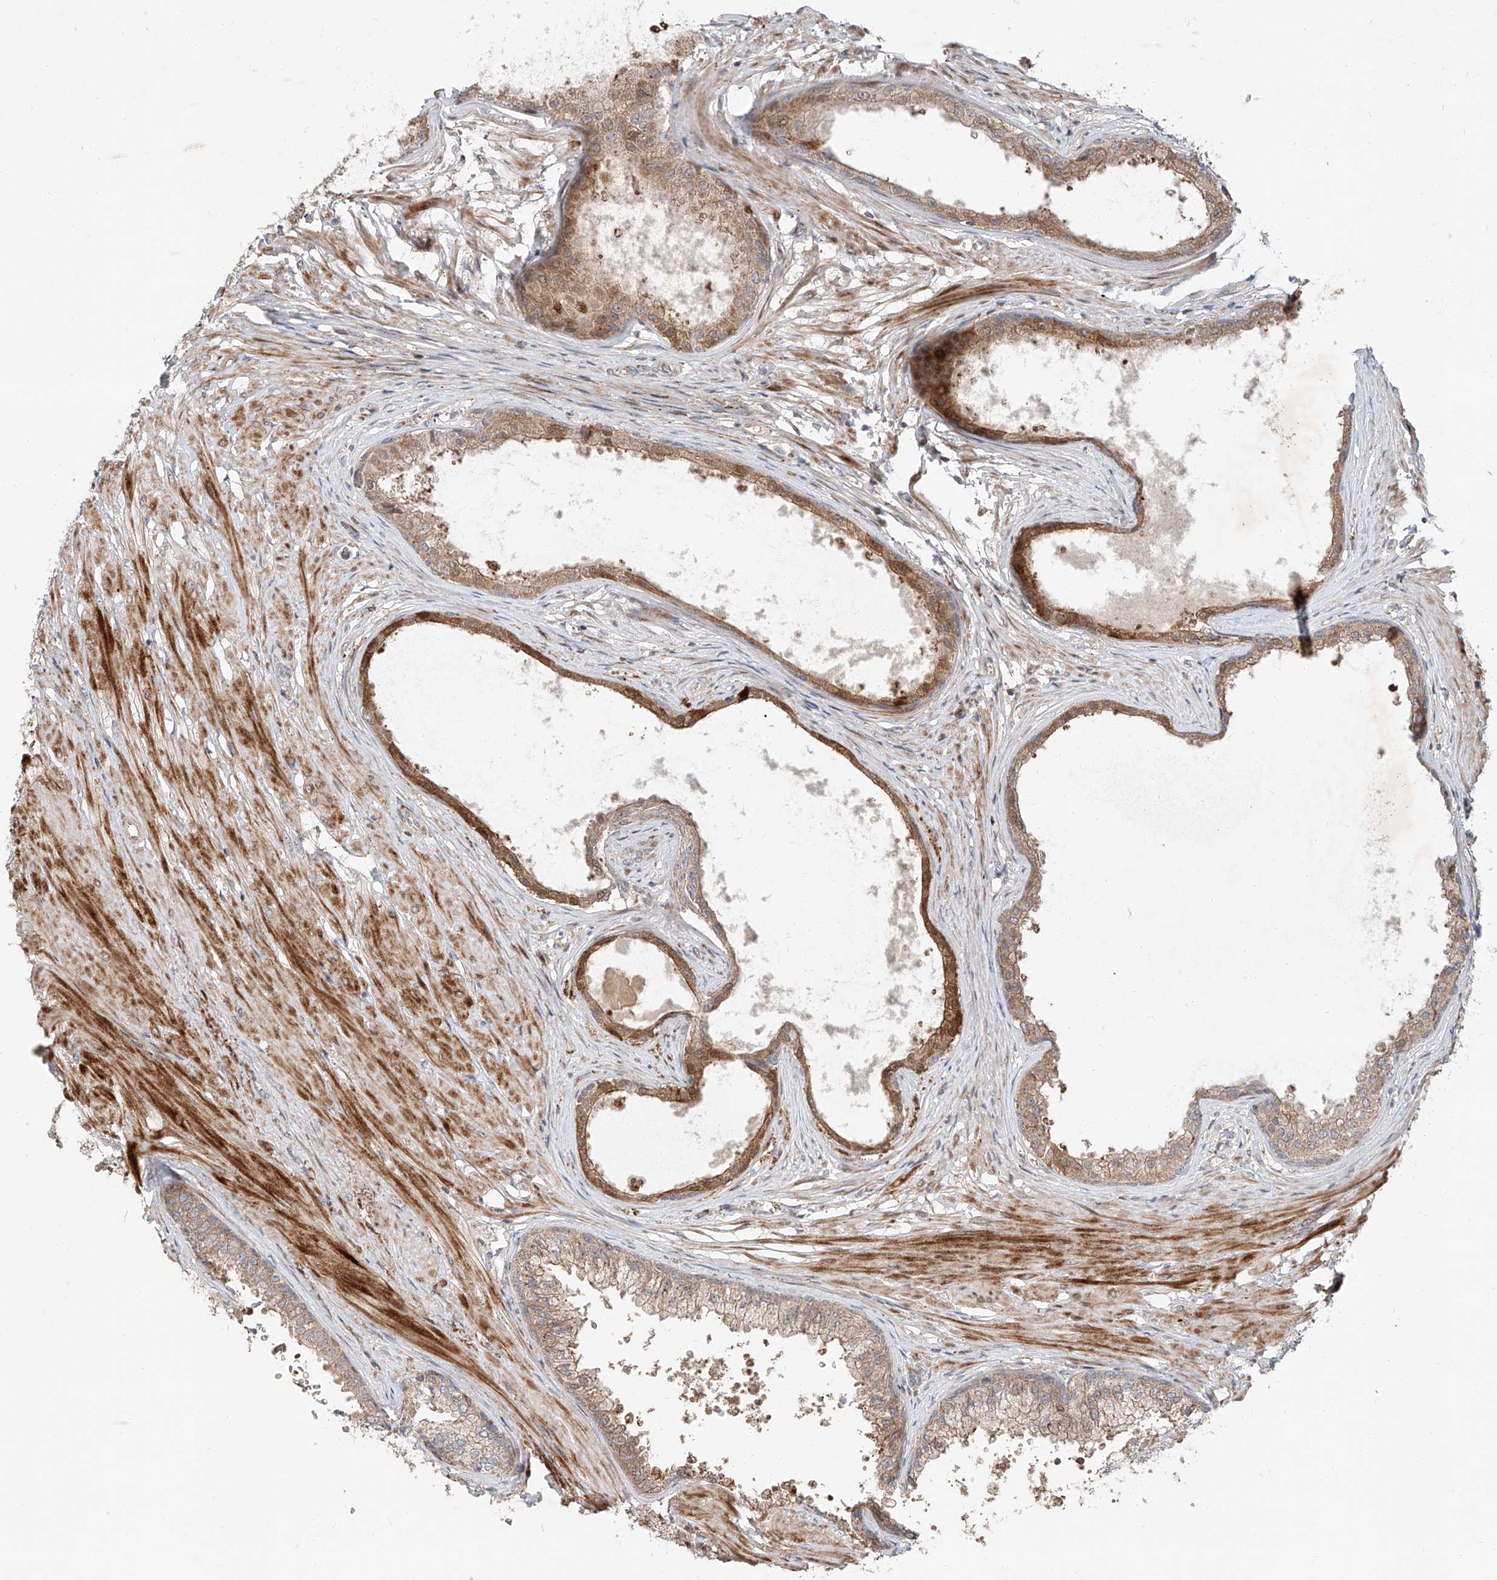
{"staining": {"intensity": "moderate", "quantity": ">75%", "location": "cytoplasmic/membranous"}, "tissue": "prostate", "cell_type": "Glandular cells", "image_type": "normal", "snomed": [{"axis": "morphology", "description": "Normal tissue, NOS"}, {"axis": "topography", "description": "Prostate"}], "caption": "Prostate stained for a protein (brown) demonstrates moderate cytoplasmic/membranous positive staining in approximately >75% of glandular cells.", "gene": "USF3", "patient": {"sex": "male", "age": 48}}